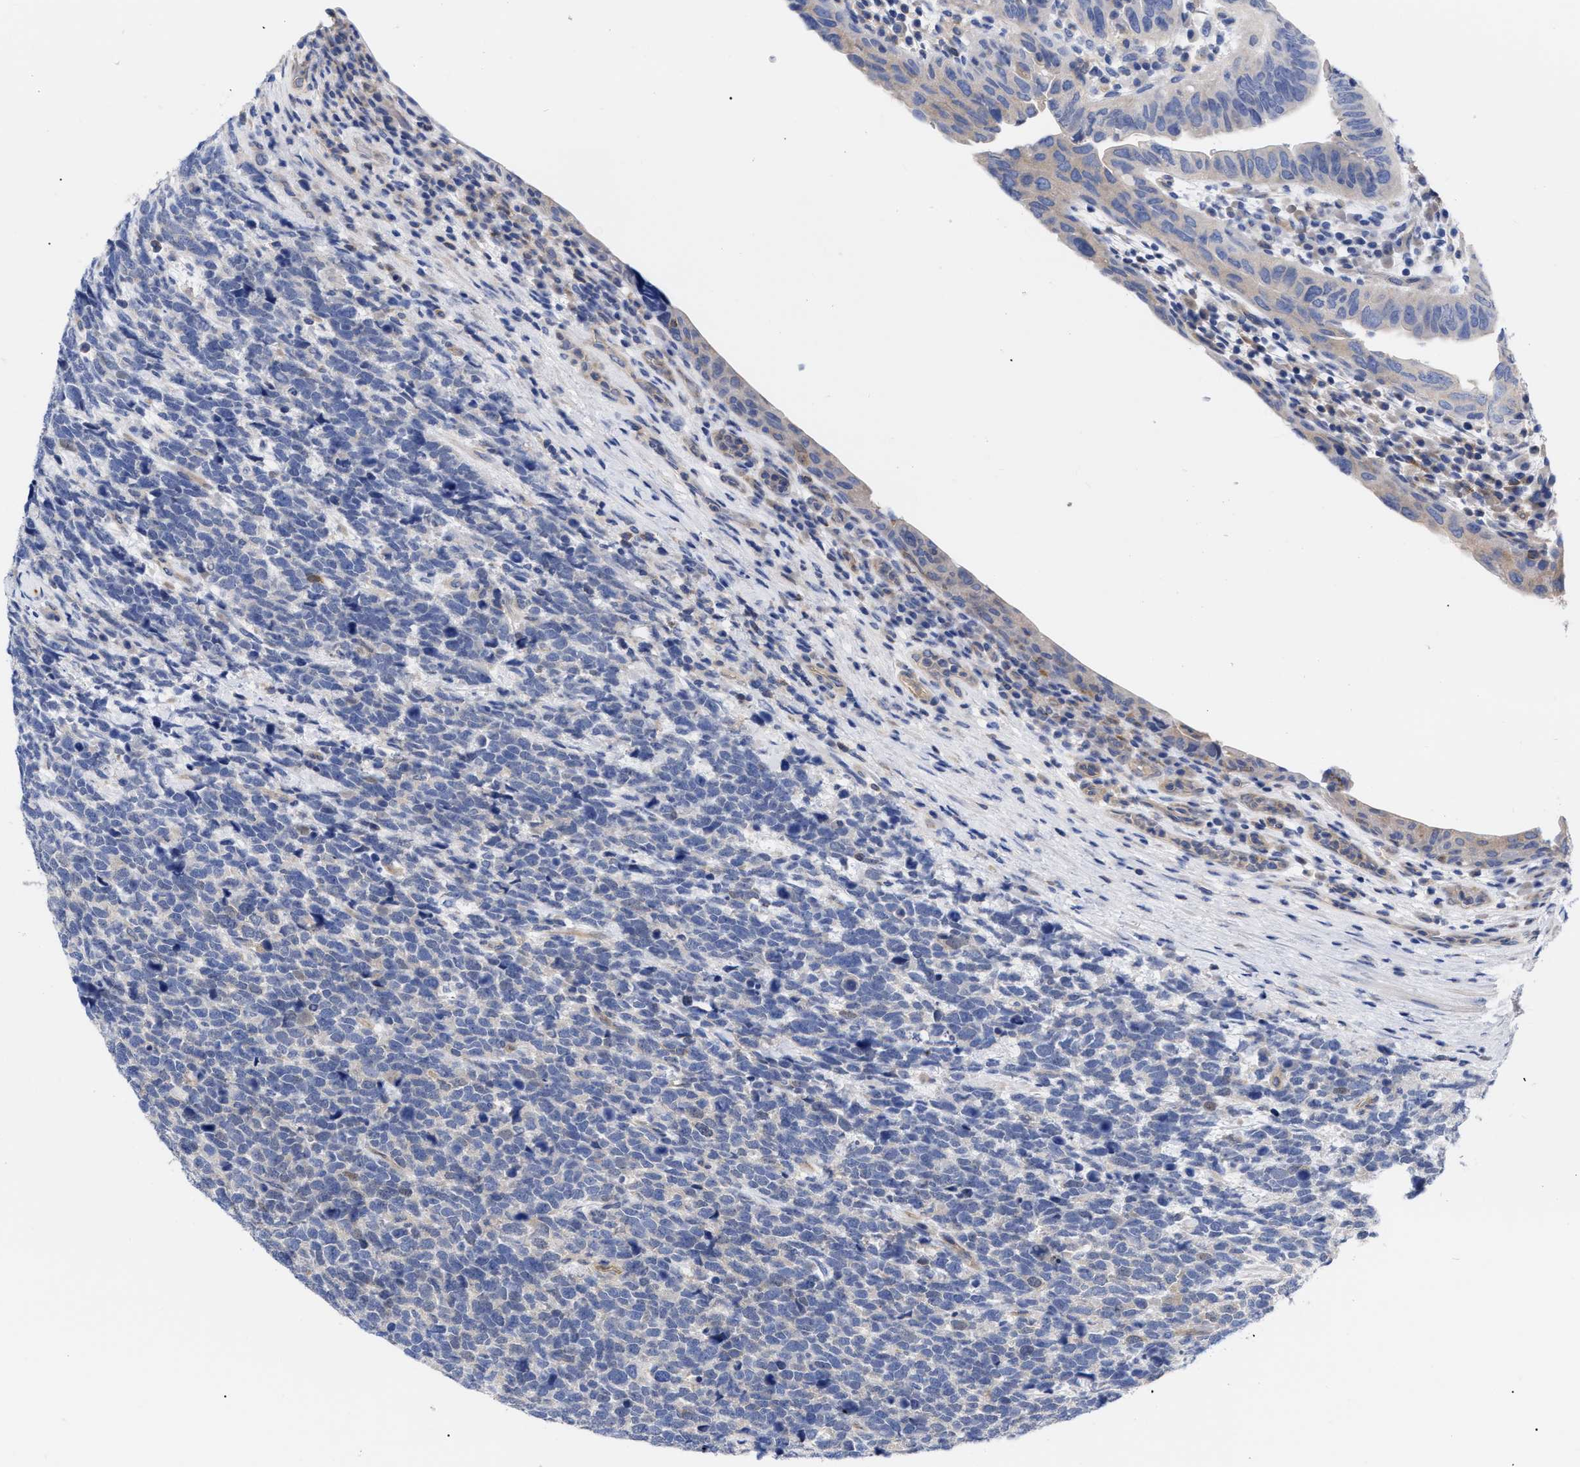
{"staining": {"intensity": "negative", "quantity": "none", "location": "none"}, "tissue": "urothelial cancer", "cell_type": "Tumor cells", "image_type": "cancer", "snomed": [{"axis": "morphology", "description": "Urothelial carcinoma, High grade"}, {"axis": "topography", "description": "Urinary bladder"}], "caption": "This is an immunohistochemistry image of human high-grade urothelial carcinoma. There is no positivity in tumor cells.", "gene": "IRAG2", "patient": {"sex": "female", "age": 82}}